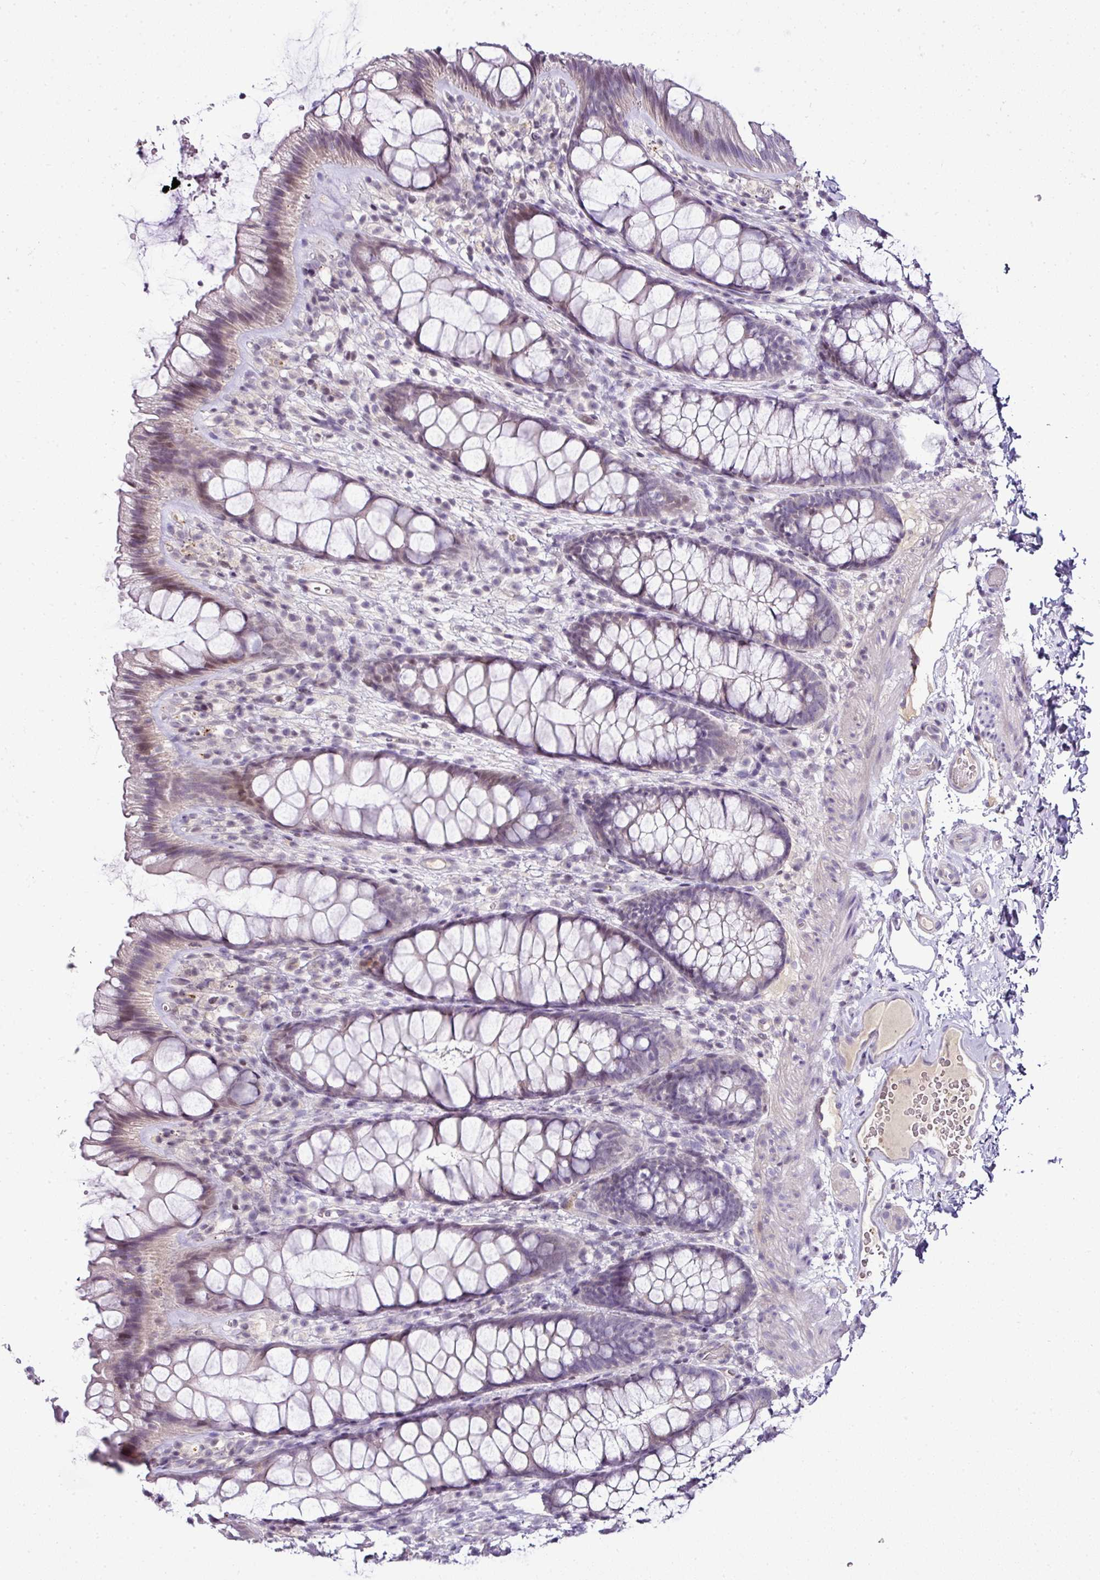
{"staining": {"intensity": "weak", "quantity": "25%-75%", "location": "cytoplasmic/membranous"}, "tissue": "colon", "cell_type": "Endothelial cells", "image_type": "normal", "snomed": [{"axis": "morphology", "description": "Normal tissue, NOS"}, {"axis": "topography", "description": "Colon"}], "caption": "The histopathology image demonstrates immunohistochemical staining of normal colon. There is weak cytoplasmic/membranous expression is present in about 25%-75% of endothelial cells.", "gene": "TEX30", "patient": {"sex": "male", "age": 46}}